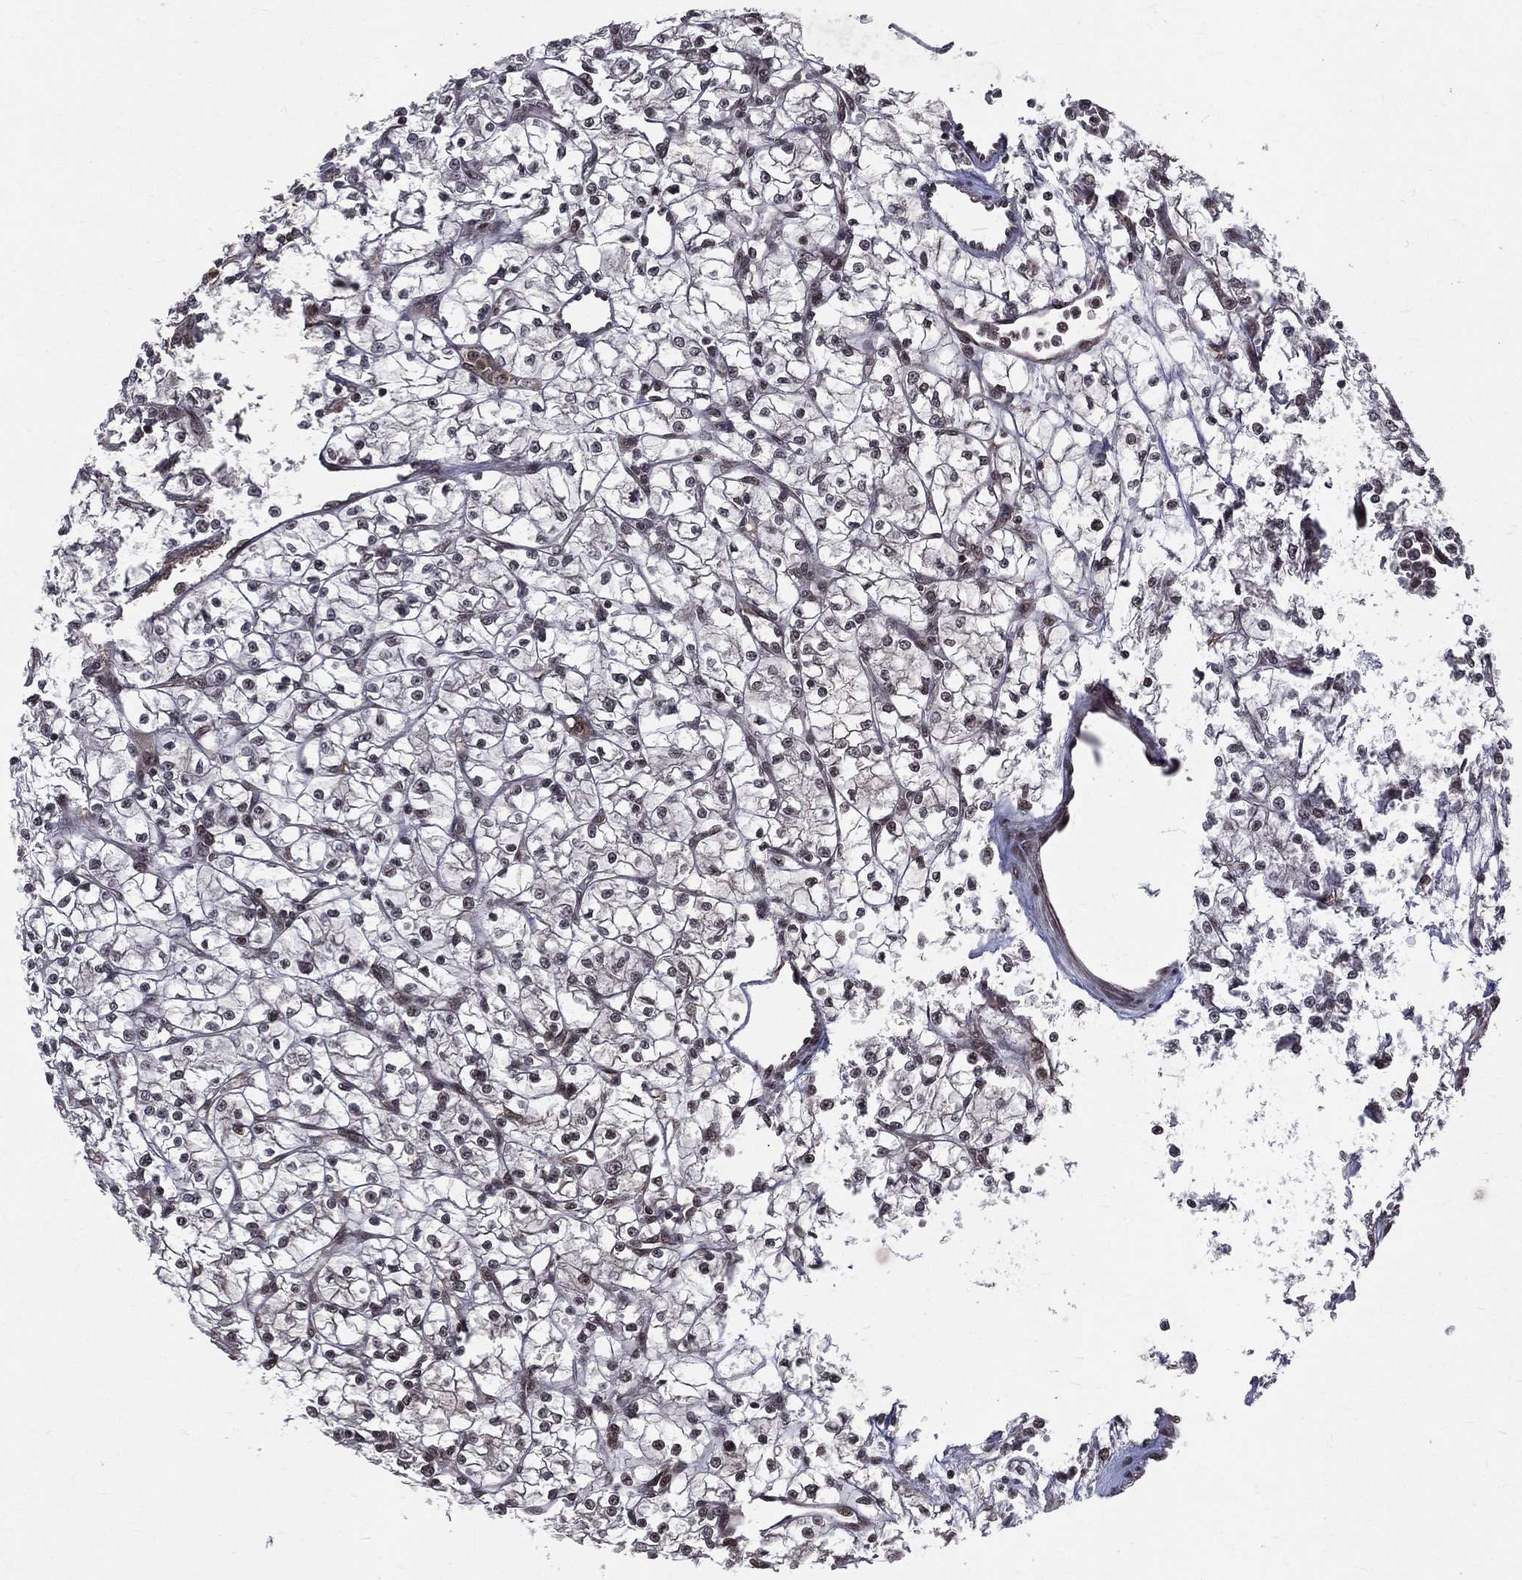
{"staining": {"intensity": "negative", "quantity": "none", "location": "none"}, "tissue": "renal cancer", "cell_type": "Tumor cells", "image_type": "cancer", "snomed": [{"axis": "morphology", "description": "Adenocarcinoma, NOS"}, {"axis": "topography", "description": "Kidney"}], "caption": "DAB (3,3'-diaminobenzidine) immunohistochemical staining of human renal cancer (adenocarcinoma) demonstrates no significant positivity in tumor cells.", "gene": "SMC3", "patient": {"sex": "female", "age": 64}}